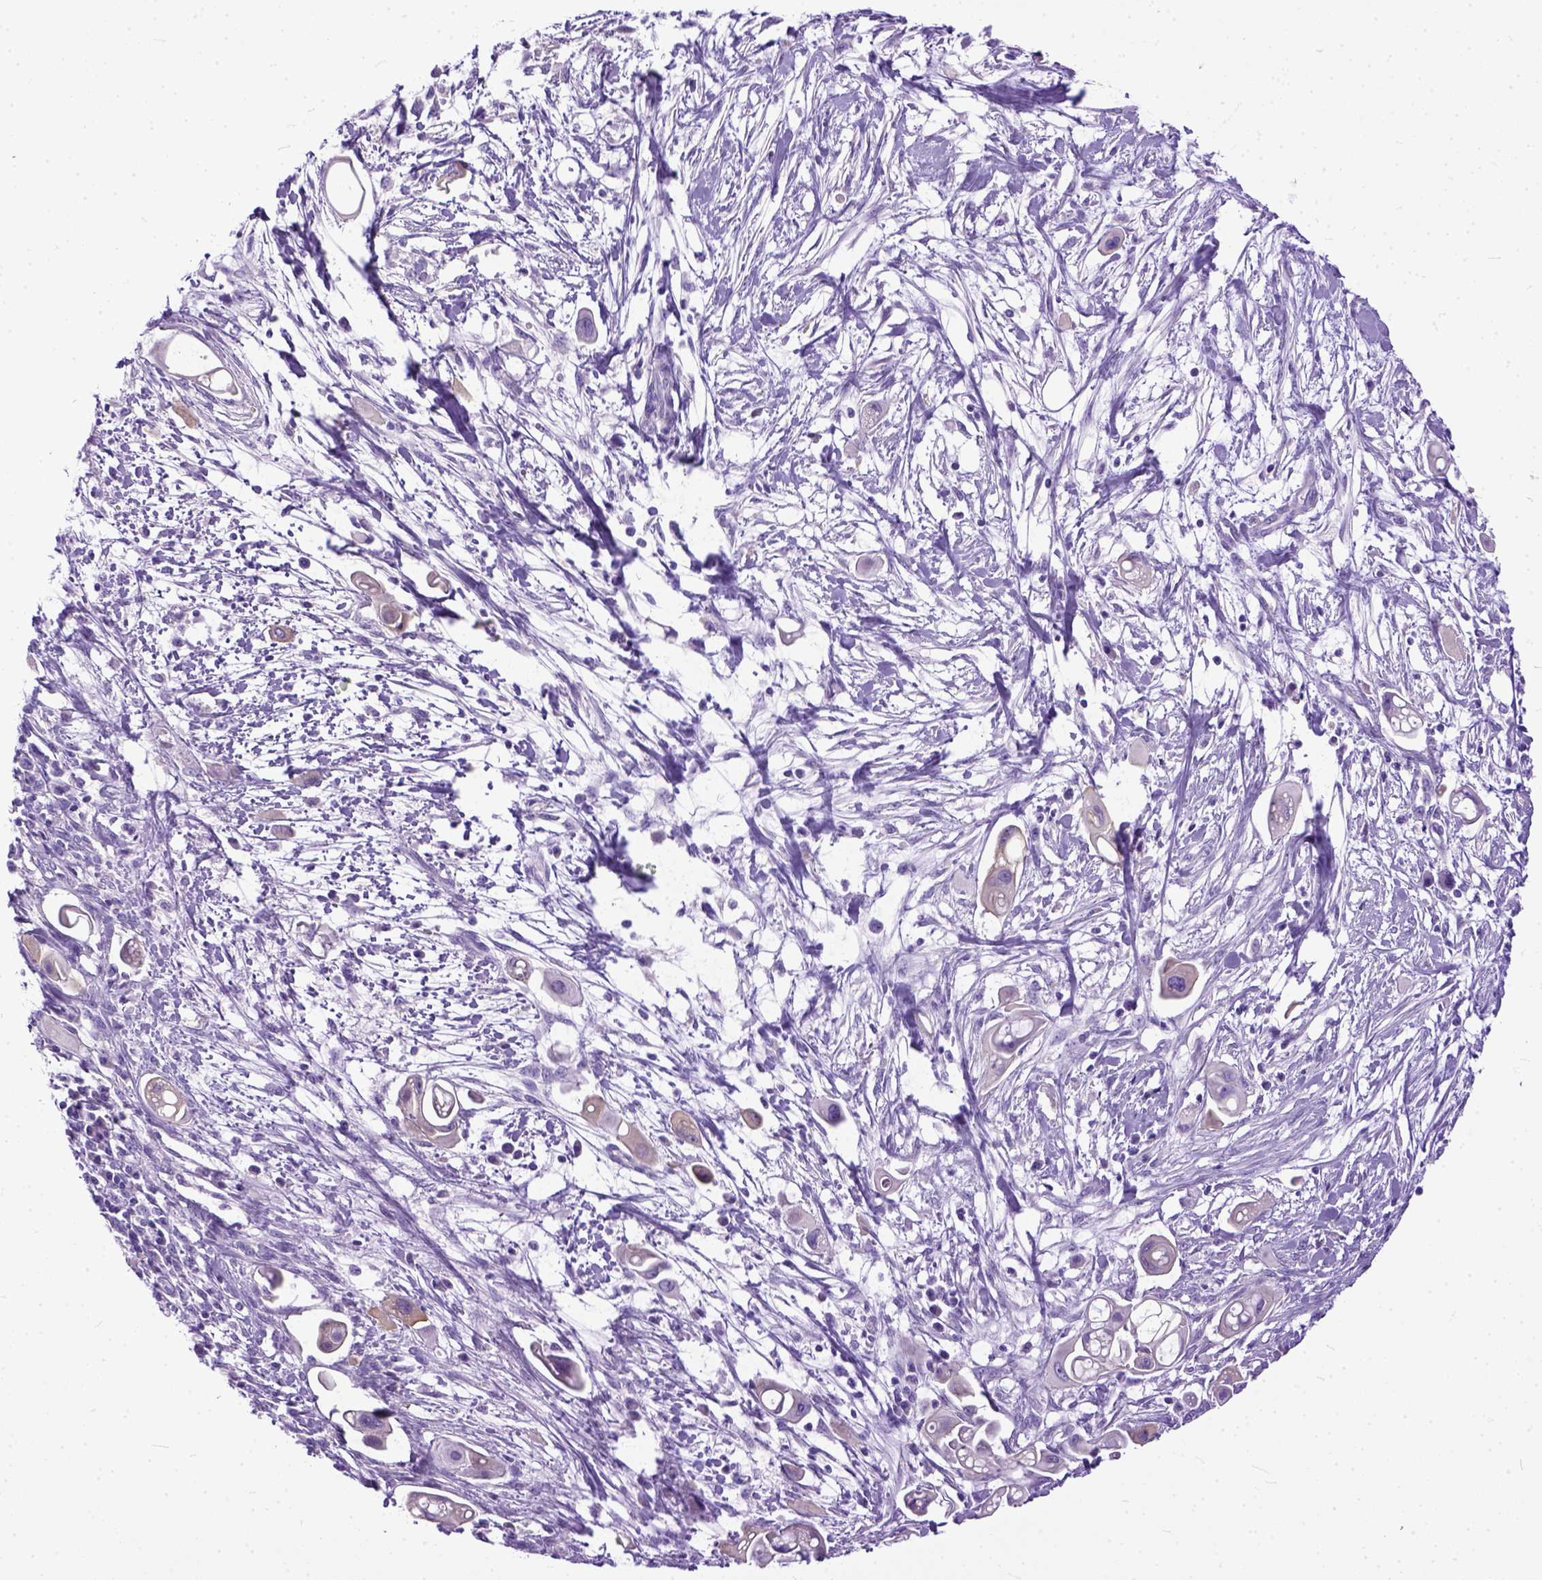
{"staining": {"intensity": "negative", "quantity": "none", "location": "none"}, "tissue": "pancreatic cancer", "cell_type": "Tumor cells", "image_type": "cancer", "snomed": [{"axis": "morphology", "description": "Adenocarcinoma, NOS"}, {"axis": "topography", "description": "Pancreas"}], "caption": "Protein analysis of adenocarcinoma (pancreatic) shows no significant staining in tumor cells.", "gene": "PPL", "patient": {"sex": "male", "age": 50}}